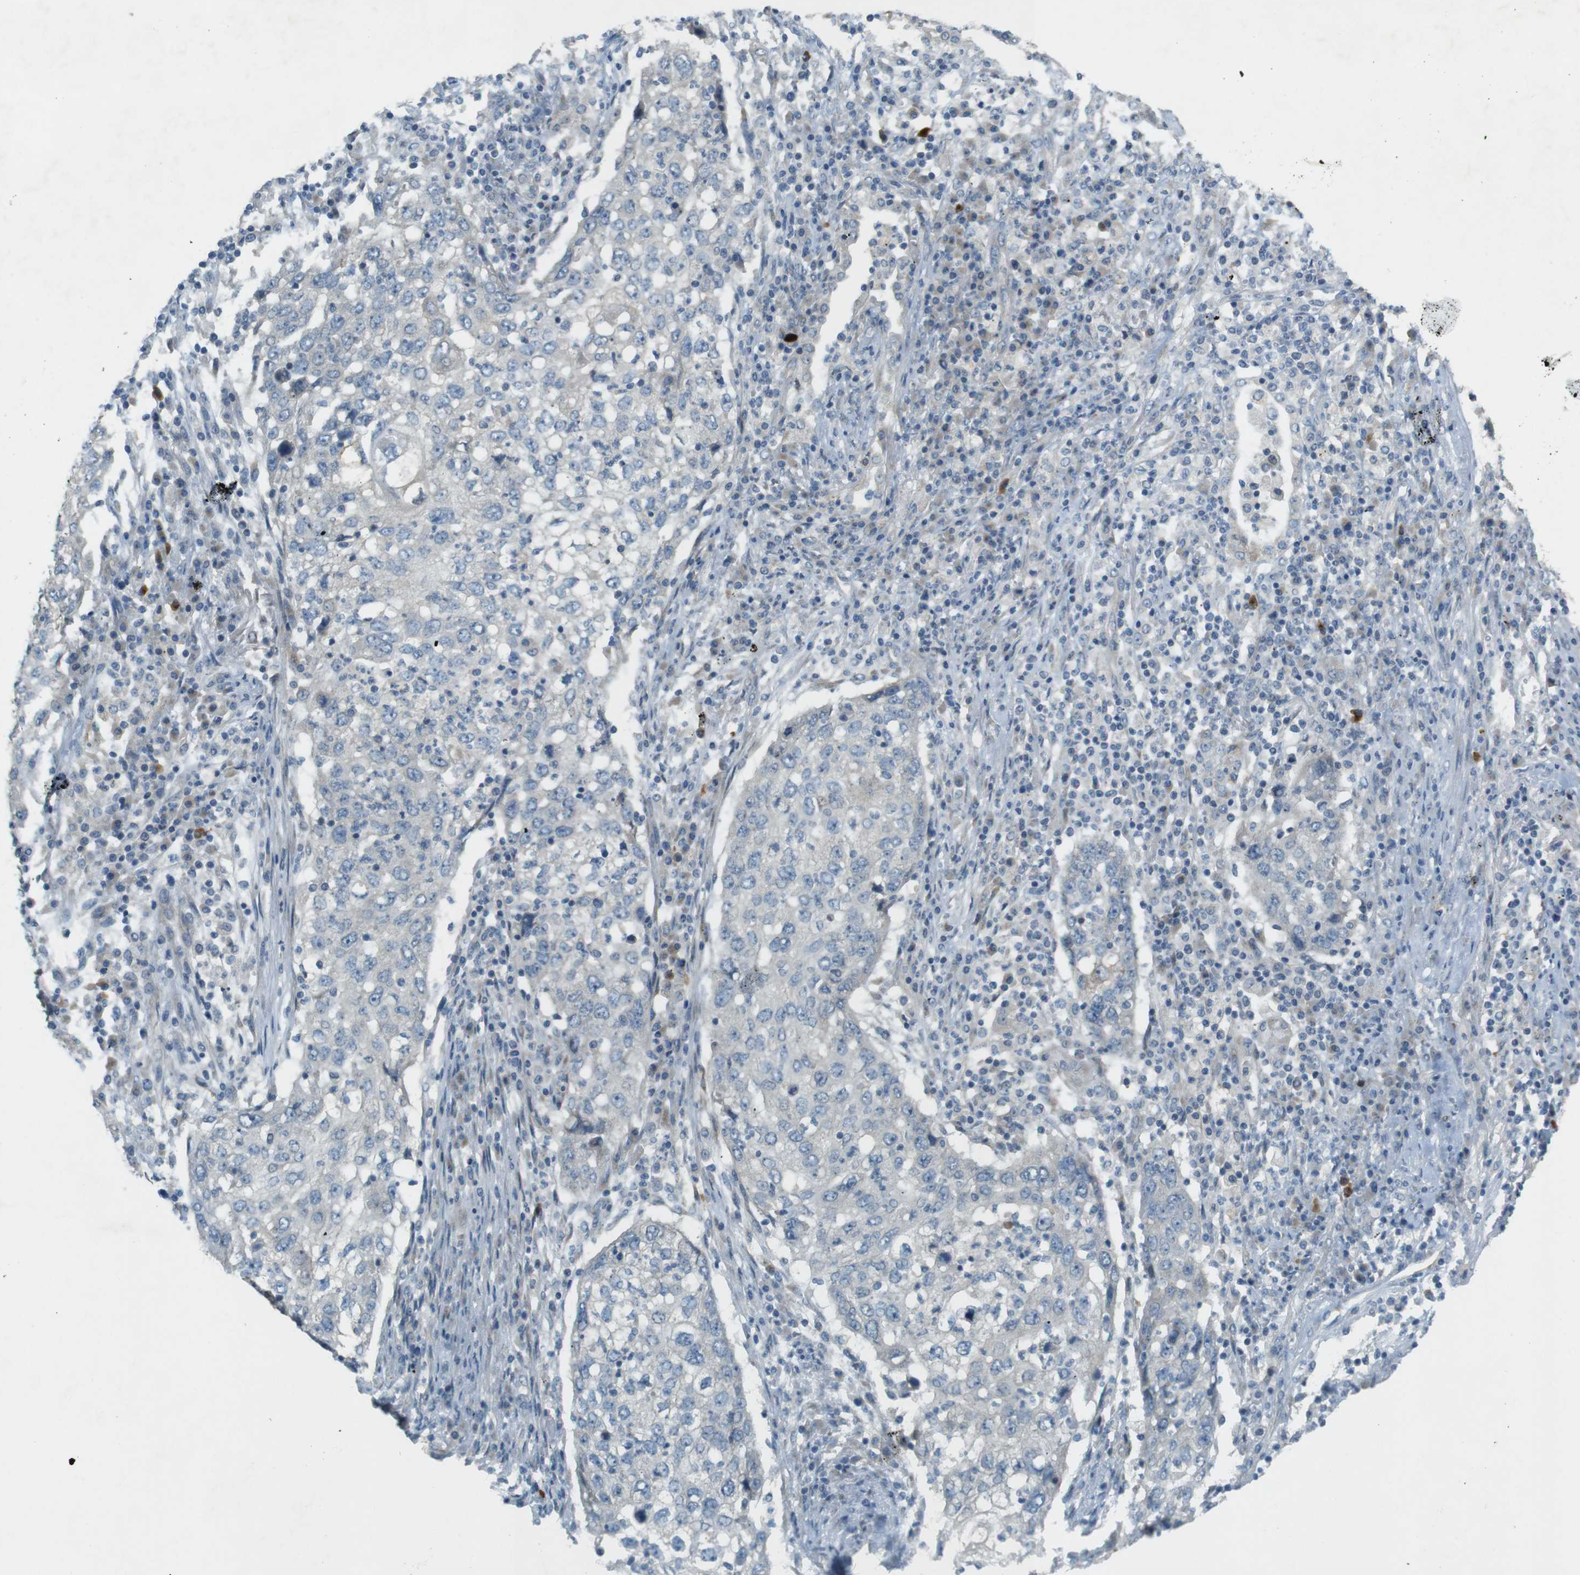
{"staining": {"intensity": "negative", "quantity": "none", "location": "none"}, "tissue": "lung cancer", "cell_type": "Tumor cells", "image_type": "cancer", "snomed": [{"axis": "morphology", "description": "Squamous cell carcinoma, NOS"}, {"axis": "topography", "description": "Lung"}], "caption": "Tumor cells show no significant staining in lung cancer (squamous cell carcinoma).", "gene": "TMEM41B", "patient": {"sex": "female", "age": 63}}